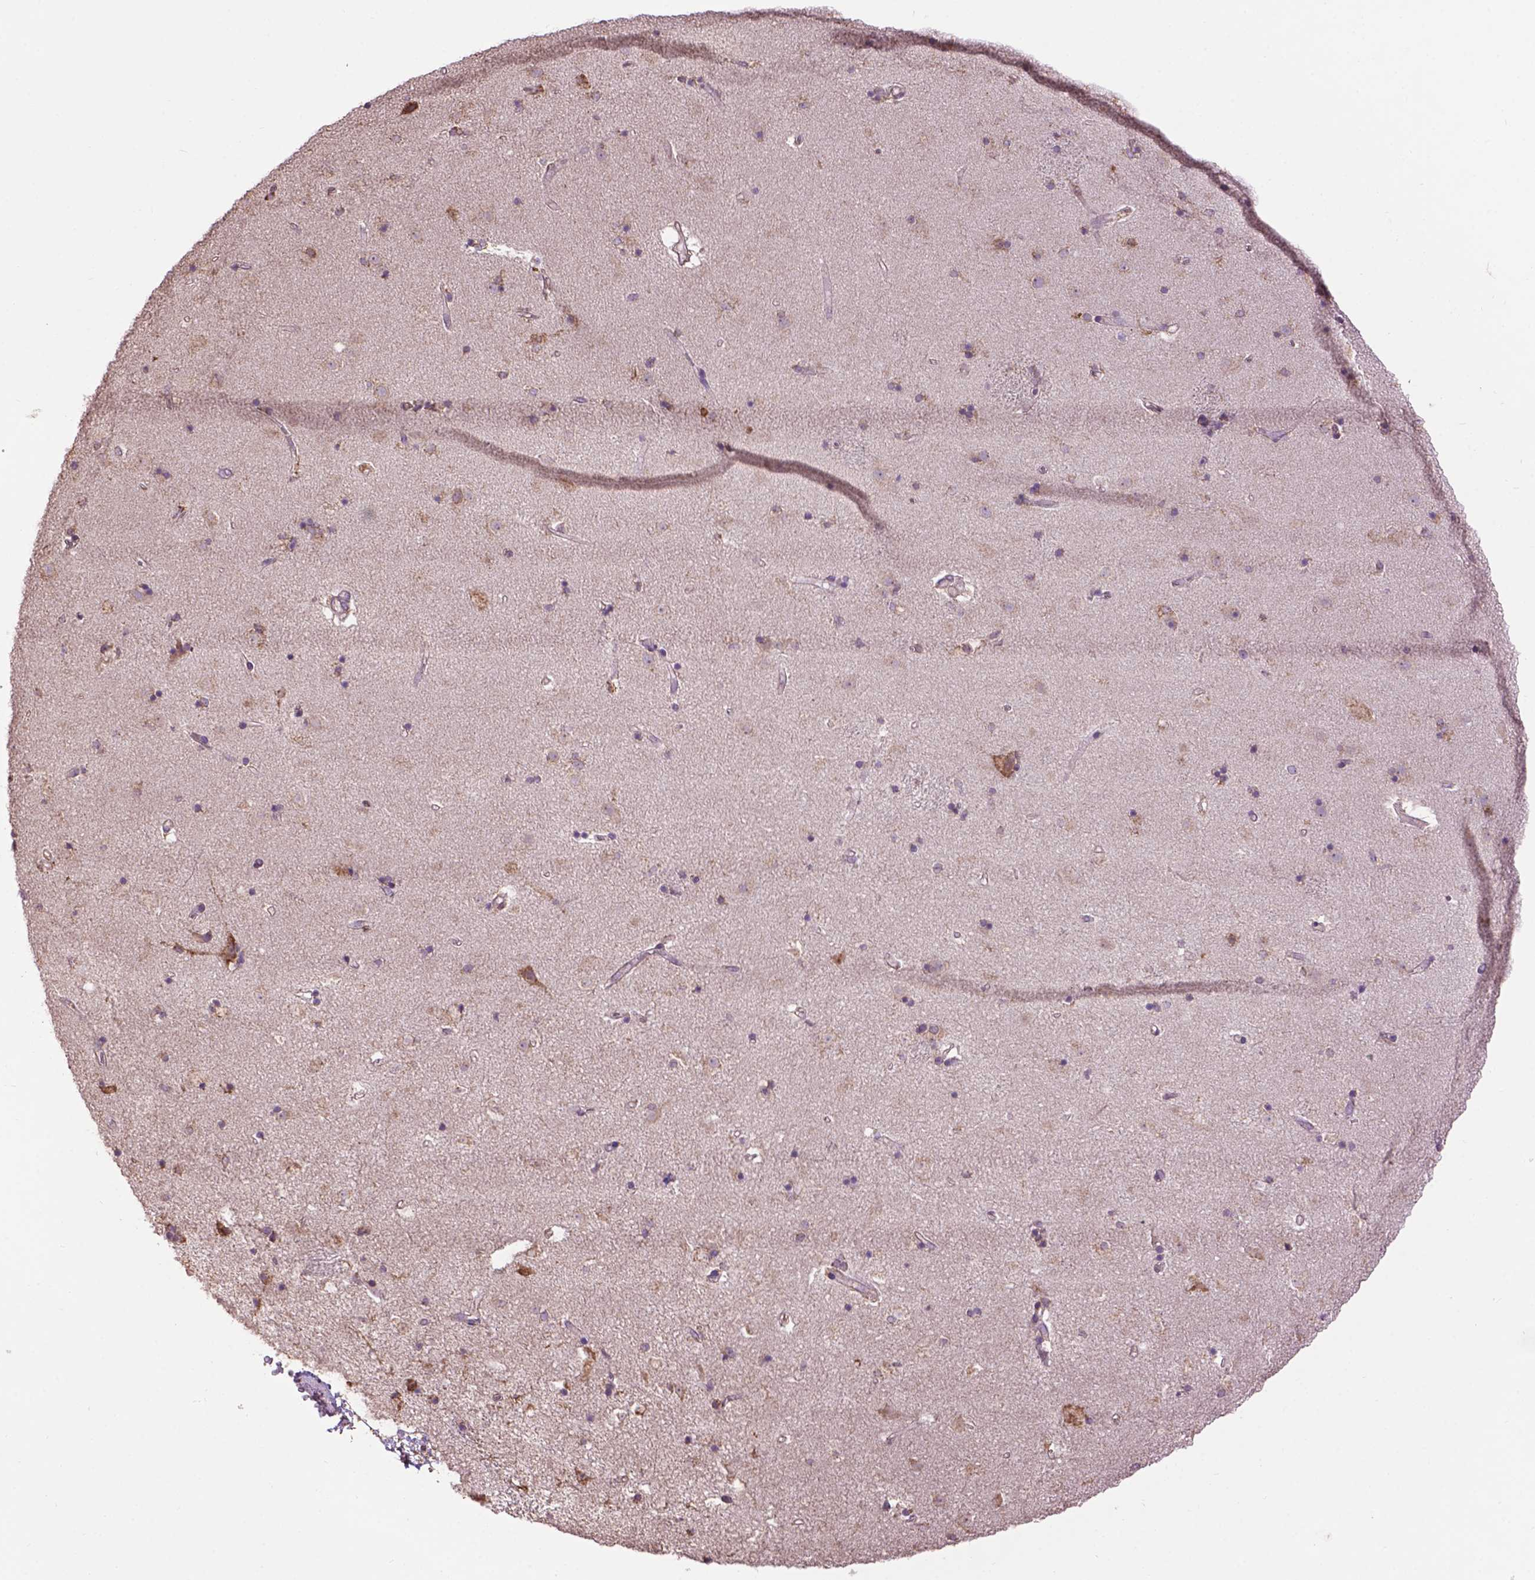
{"staining": {"intensity": "moderate", "quantity": "<25%", "location": "cytoplasmic/membranous"}, "tissue": "caudate", "cell_type": "Glial cells", "image_type": "normal", "snomed": [{"axis": "morphology", "description": "Normal tissue, NOS"}, {"axis": "topography", "description": "Lateral ventricle wall"}], "caption": "IHC image of unremarkable caudate: human caudate stained using immunohistochemistry exhibits low levels of moderate protein expression localized specifically in the cytoplasmic/membranous of glial cells, appearing as a cytoplasmic/membranous brown color.", "gene": "PPP2R5E", "patient": {"sex": "female", "age": 71}}